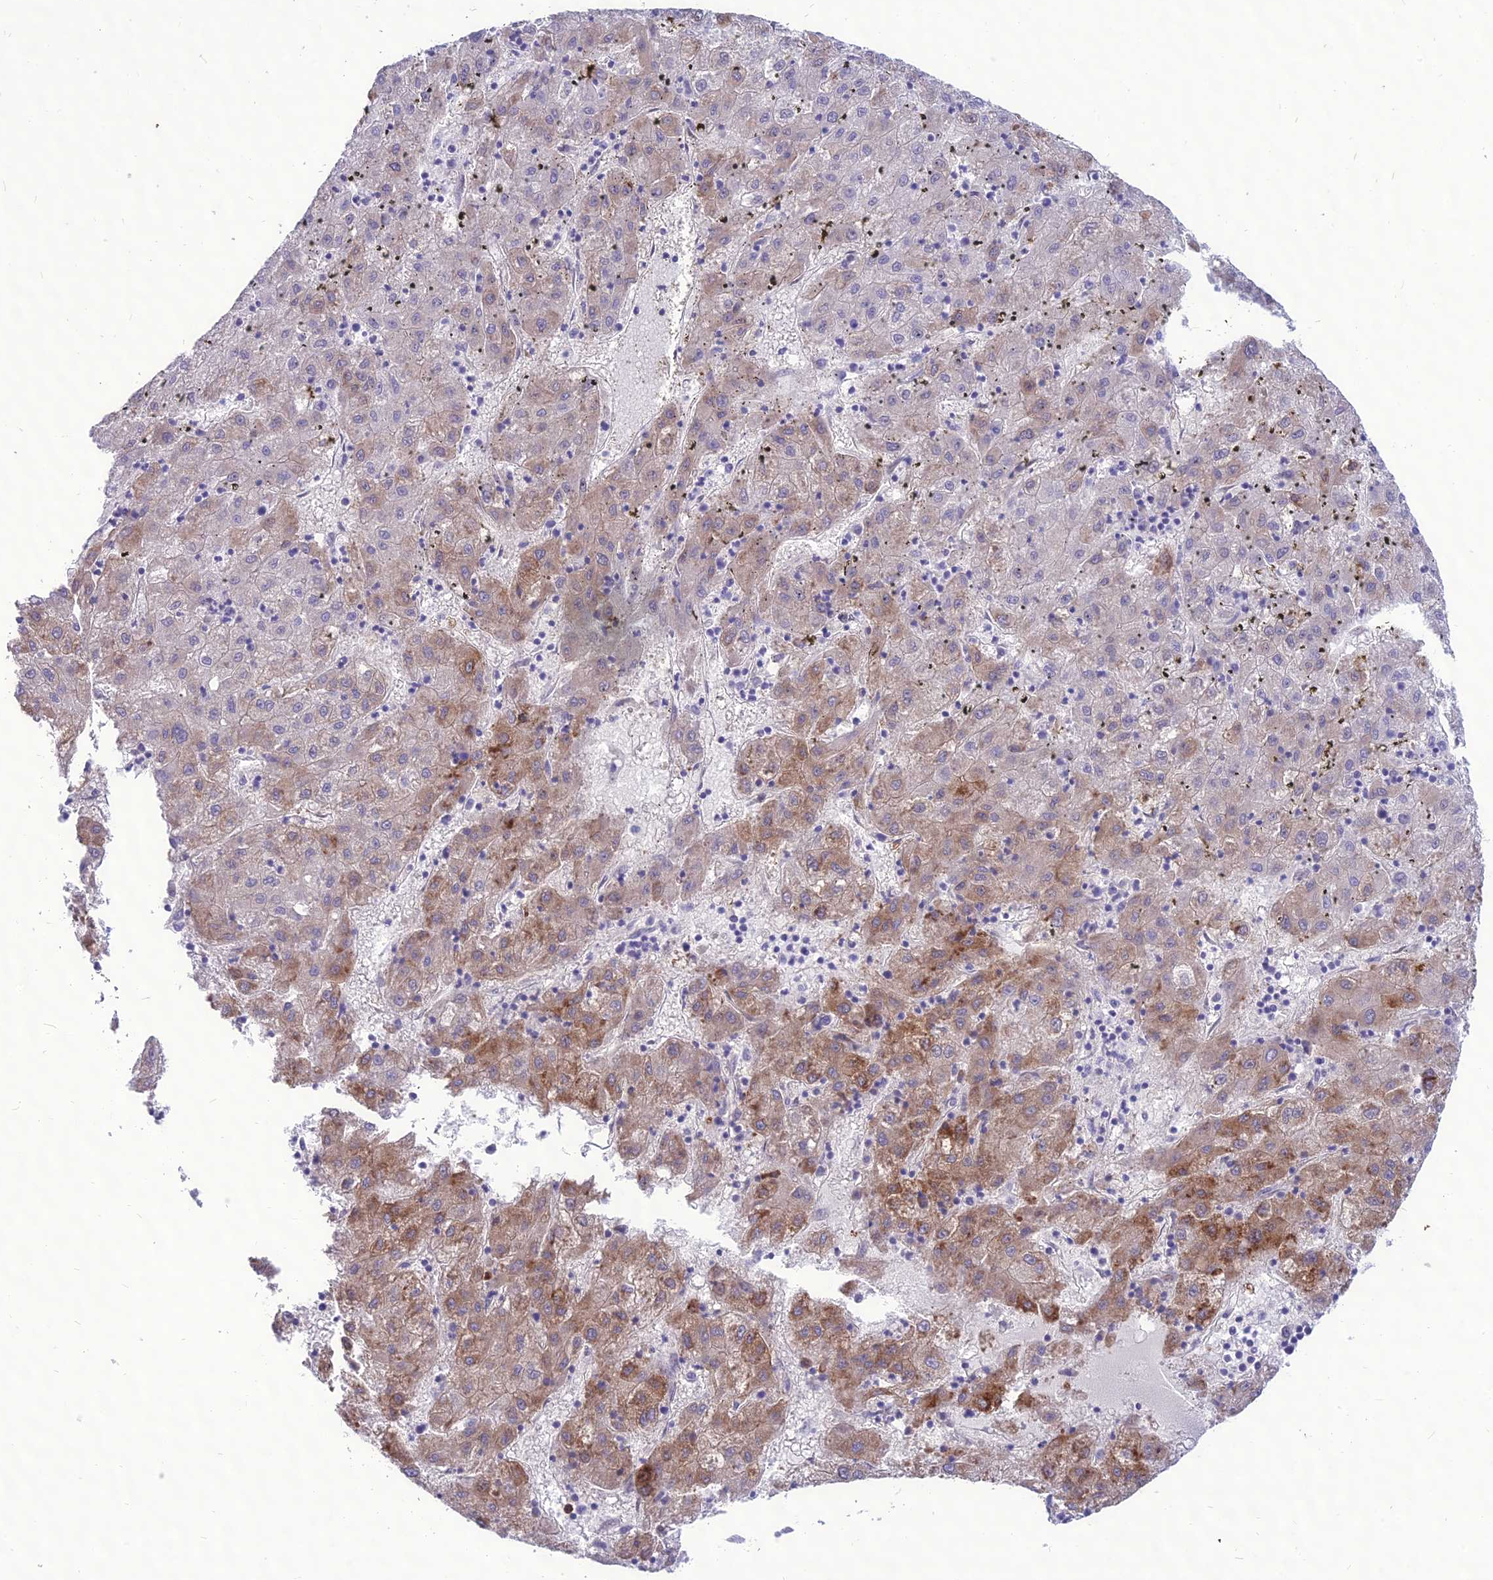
{"staining": {"intensity": "moderate", "quantity": "<25%", "location": "cytoplasmic/membranous"}, "tissue": "liver cancer", "cell_type": "Tumor cells", "image_type": "cancer", "snomed": [{"axis": "morphology", "description": "Carcinoma, Hepatocellular, NOS"}, {"axis": "topography", "description": "Liver"}], "caption": "Brown immunohistochemical staining in liver cancer (hepatocellular carcinoma) displays moderate cytoplasmic/membranous expression in approximately <25% of tumor cells. Using DAB (3,3'-diaminobenzidine) (brown) and hematoxylin (blue) stains, captured at high magnification using brightfield microscopy.", "gene": "NOVA2", "patient": {"sex": "male", "age": 72}}